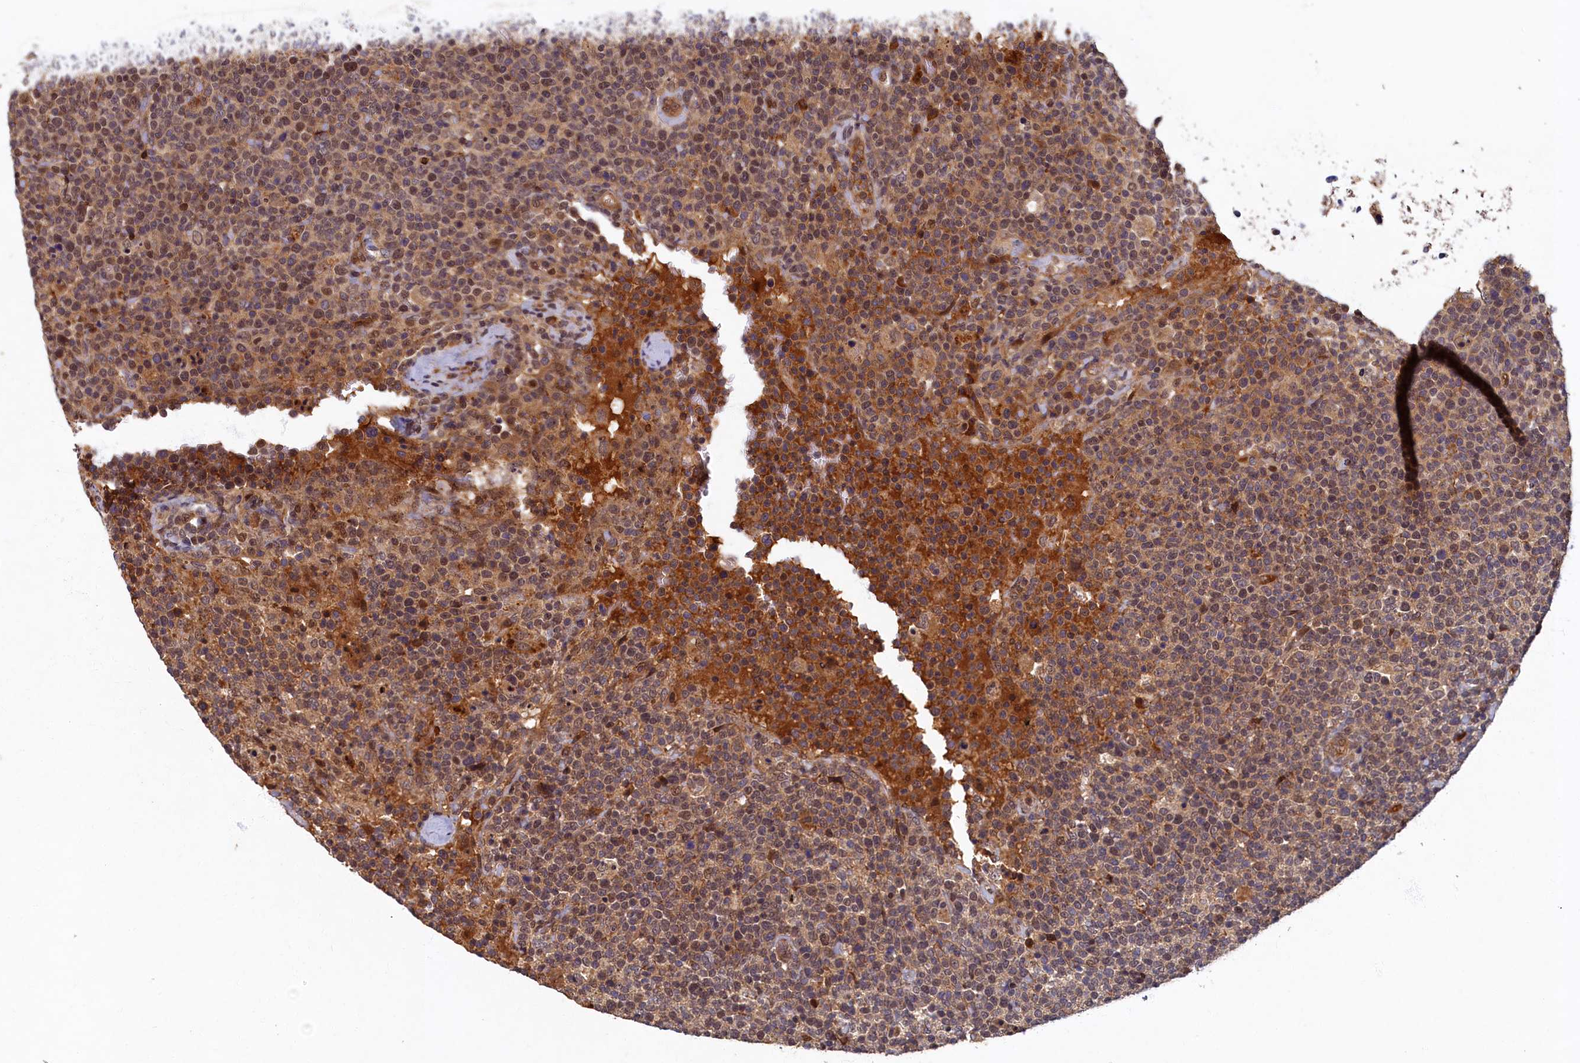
{"staining": {"intensity": "weak", "quantity": "25%-75%", "location": "nuclear"}, "tissue": "lymphoma", "cell_type": "Tumor cells", "image_type": "cancer", "snomed": [{"axis": "morphology", "description": "Malignant lymphoma, non-Hodgkin's type, High grade"}, {"axis": "topography", "description": "Lymph node"}], "caption": "Malignant lymphoma, non-Hodgkin's type (high-grade) stained for a protein (brown) demonstrates weak nuclear positive expression in about 25%-75% of tumor cells.", "gene": "LCMT2", "patient": {"sex": "male", "age": 61}}